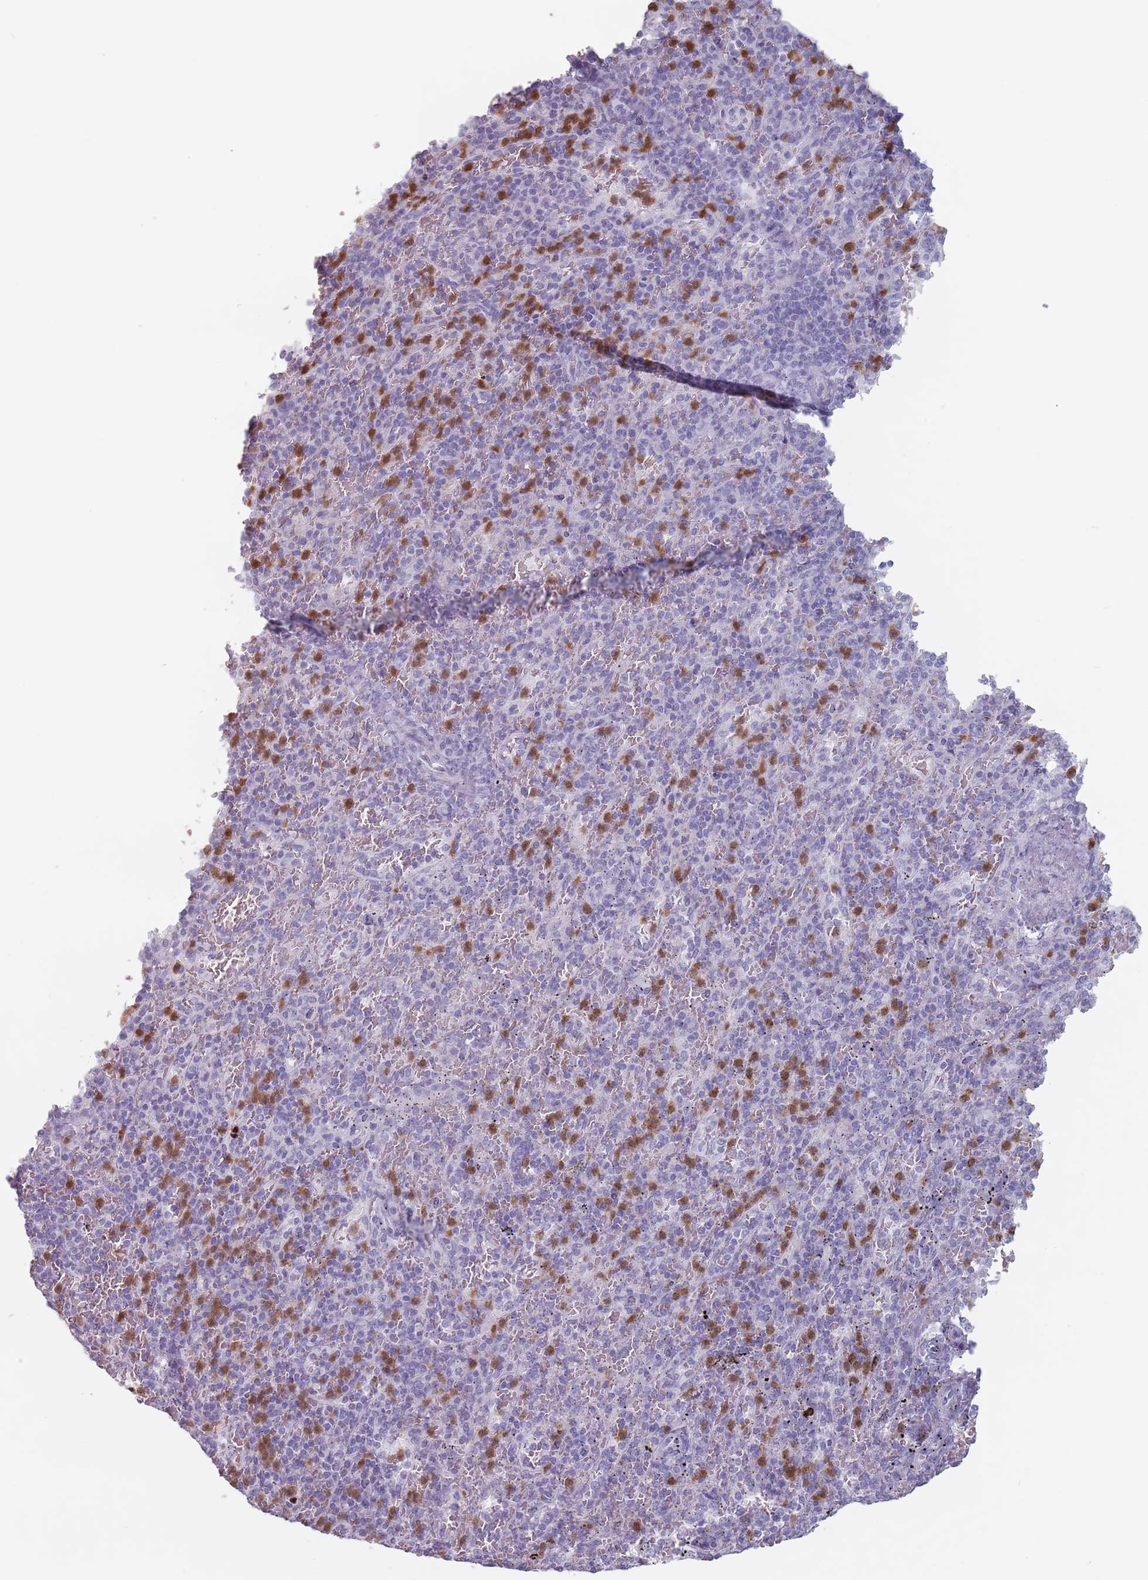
{"staining": {"intensity": "moderate", "quantity": "<25%", "location": "cytoplasmic/membranous"}, "tissue": "spleen", "cell_type": "Cells in red pulp", "image_type": "normal", "snomed": [{"axis": "morphology", "description": "Normal tissue, NOS"}, {"axis": "topography", "description": "Spleen"}], "caption": "Protein expression analysis of unremarkable human spleen reveals moderate cytoplasmic/membranous positivity in about <25% of cells in red pulp. The staining is performed using DAB brown chromogen to label protein expression. The nuclei are counter-stained blue using hematoxylin.", "gene": "ZNF584", "patient": {"sex": "male", "age": 82}}